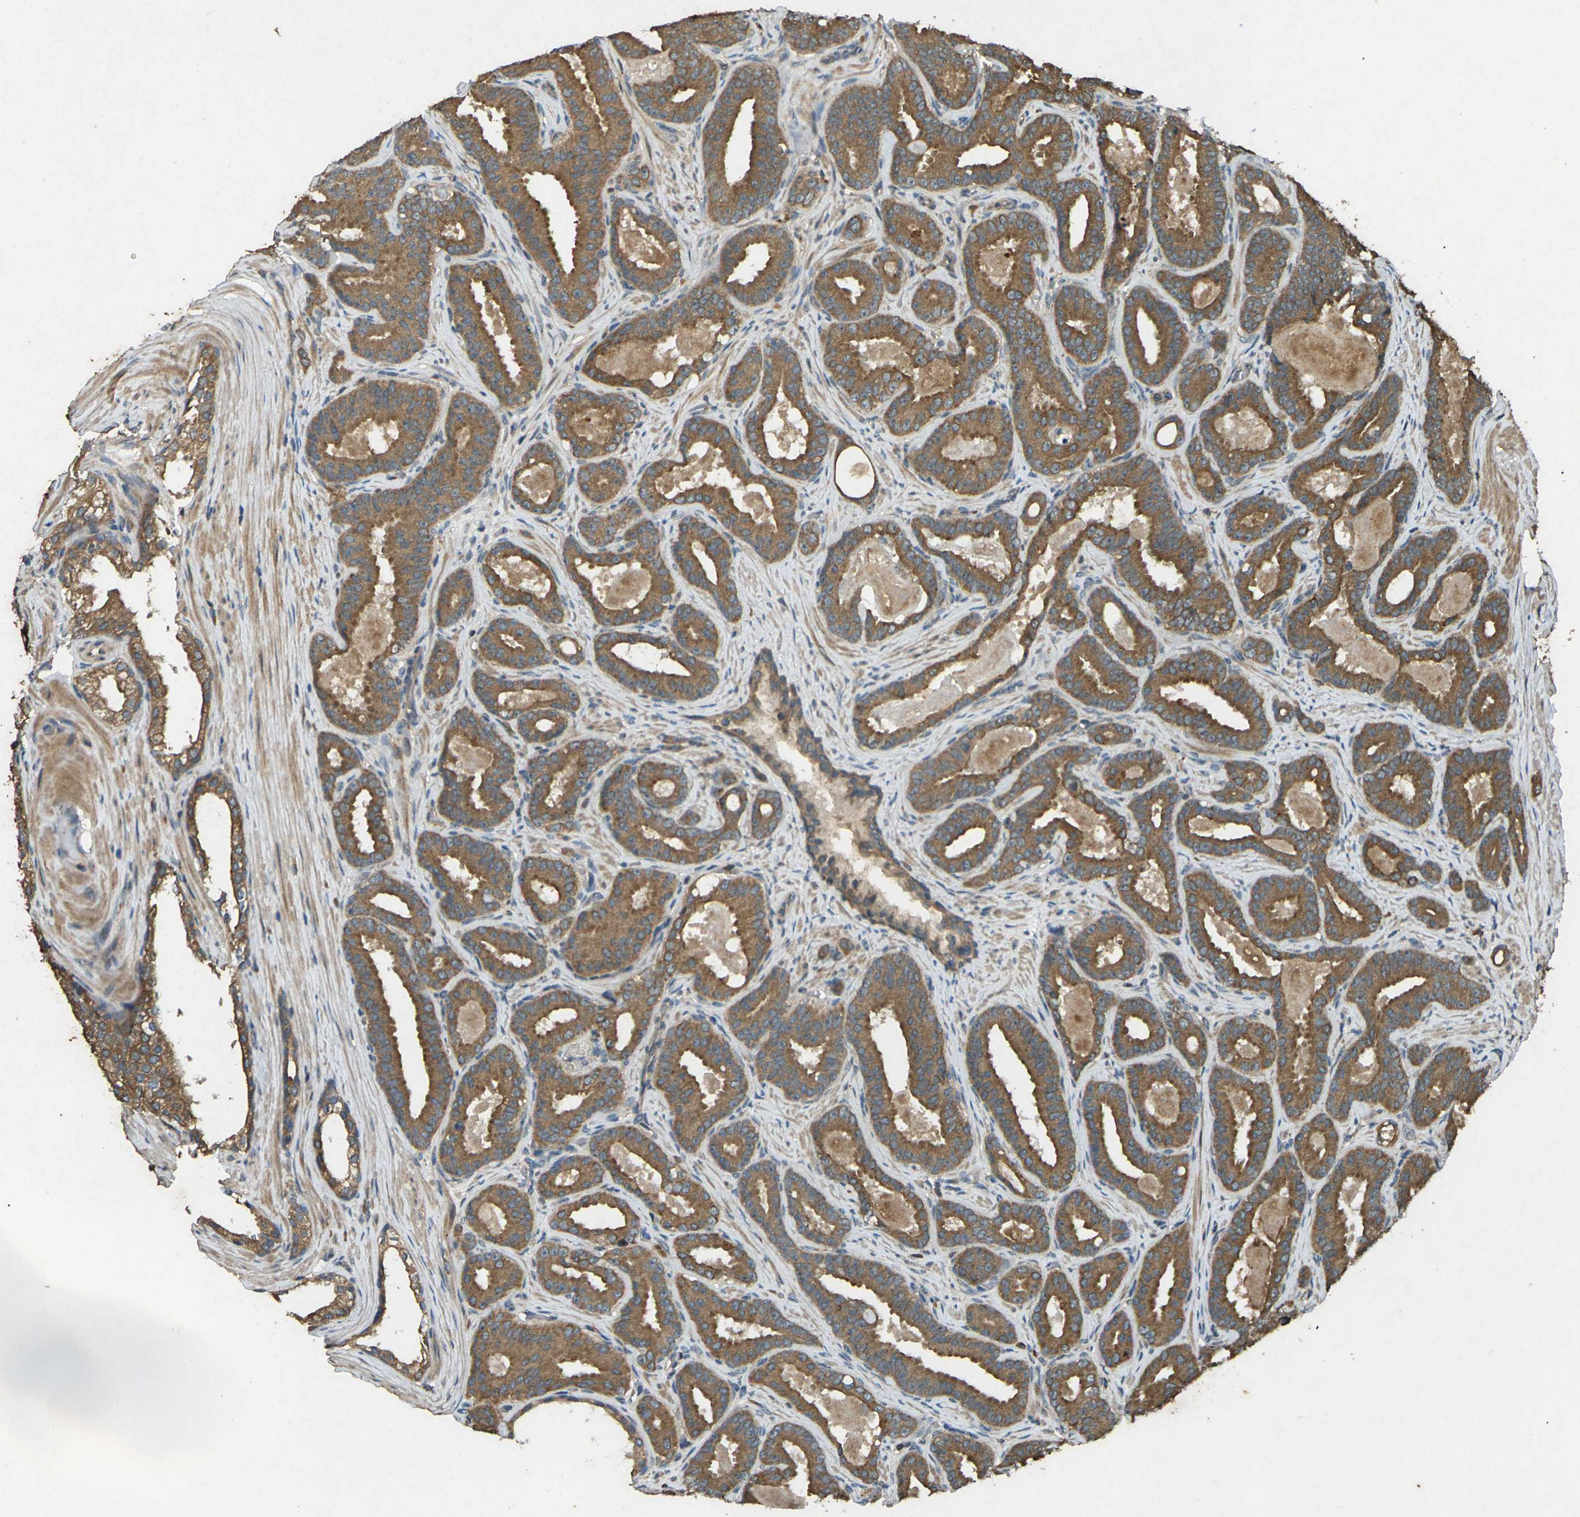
{"staining": {"intensity": "moderate", "quantity": ">75%", "location": "cytoplasmic/membranous"}, "tissue": "prostate cancer", "cell_type": "Tumor cells", "image_type": "cancer", "snomed": [{"axis": "morphology", "description": "Adenocarcinoma, High grade"}, {"axis": "topography", "description": "Prostate"}], "caption": "A high-resolution histopathology image shows IHC staining of adenocarcinoma (high-grade) (prostate), which reveals moderate cytoplasmic/membranous staining in about >75% of tumor cells.", "gene": "TAP1", "patient": {"sex": "male", "age": 60}}